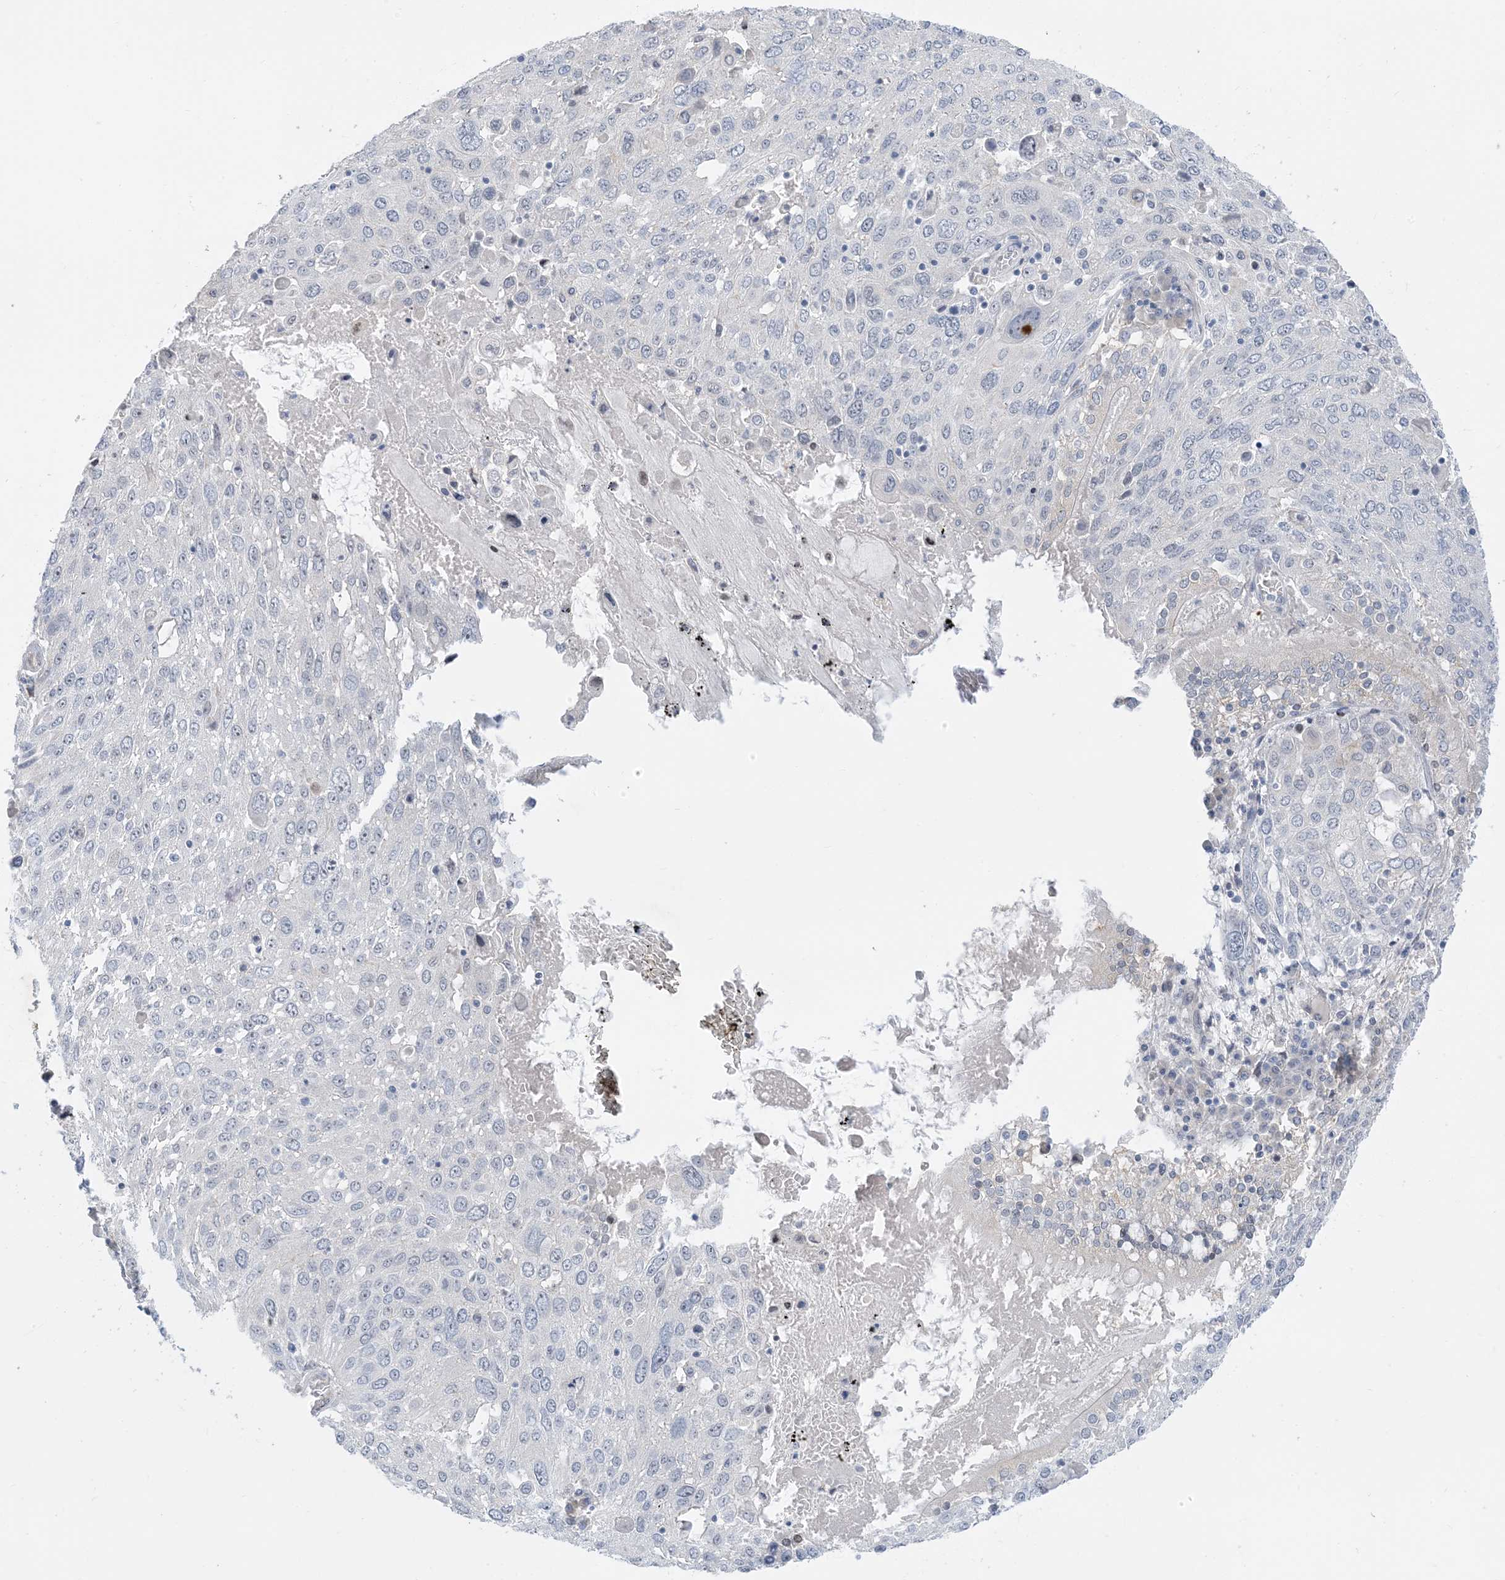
{"staining": {"intensity": "negative", "quantity": "none", "location": "none"}, "tissue": "lung cancer", "cell_type": "Tumor cells", "image_type": "cancer", "snomed": [{"axis": "morphology", "description": "Squamous cell carcinoma, NOS"}, {"axis": "topography", "description": "Lung"}], "caption": "Lung cancer was stained to show a protein in brown. There is no significant staining in tumor cells.", "gene": "IL36B", "patient": {"sex": "male", "age": 65}}